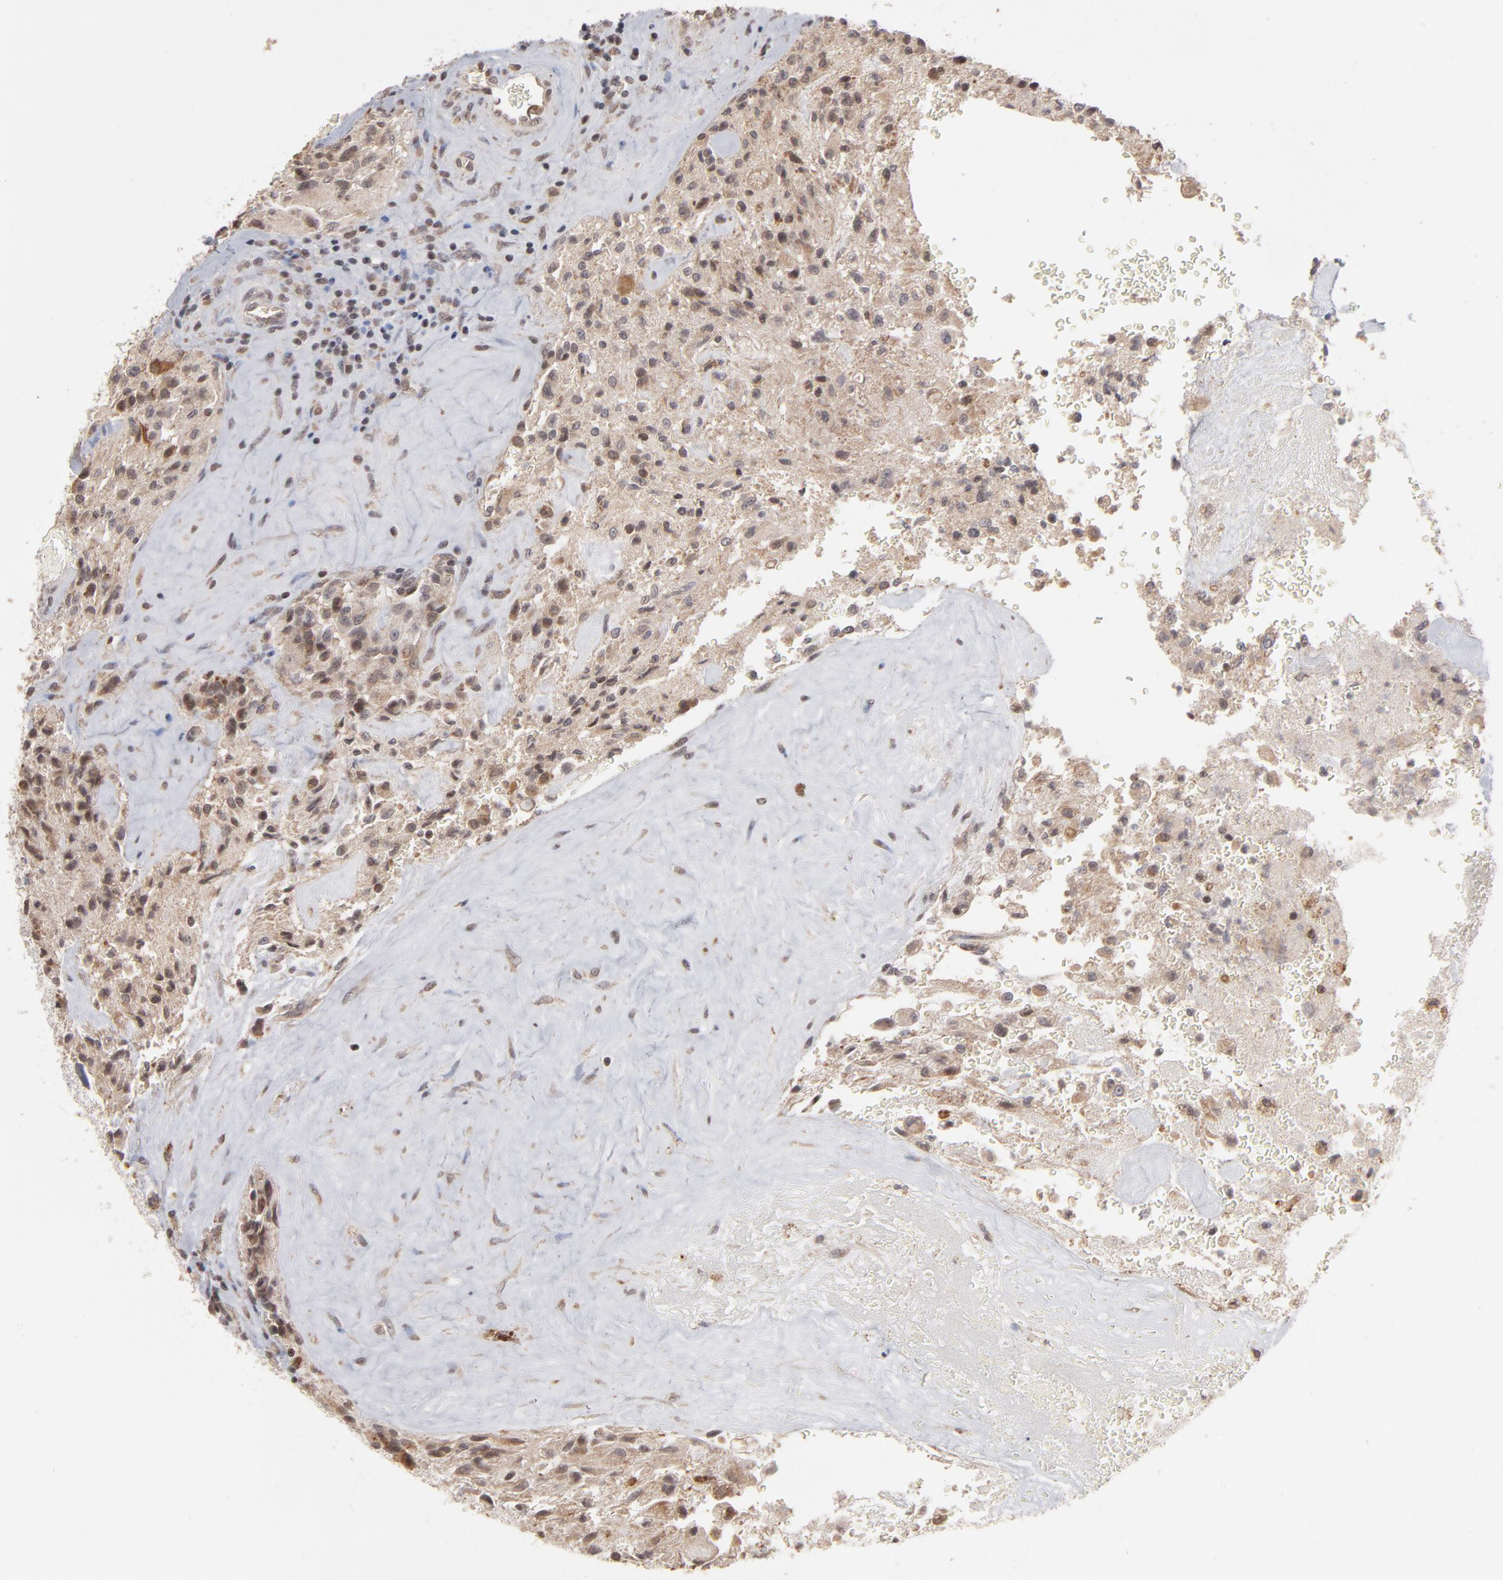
{"staining": {"intensity": "weak", "quantity": "25%-75%", "location": "nuclear"}, "tissue": "glioma", "cell_type": "Tumor cells", "image_type": "cancer", "snomed": [{"axis": "morphology", "description": "Normal tissue, NOS"}, {"axis": "morphology", "description": "Glioma, malignant, High grade"}, {"axis": "topography", "description": "Cerebral cortex"}], "caption": "Malignant glioma (high-grade) stained for a protein (brown) shows weak nuclear positive expression in about 25%-75% of tumor cells.", "gene": "ARIH1", "patient": {"sex": "male", "age": 56}}